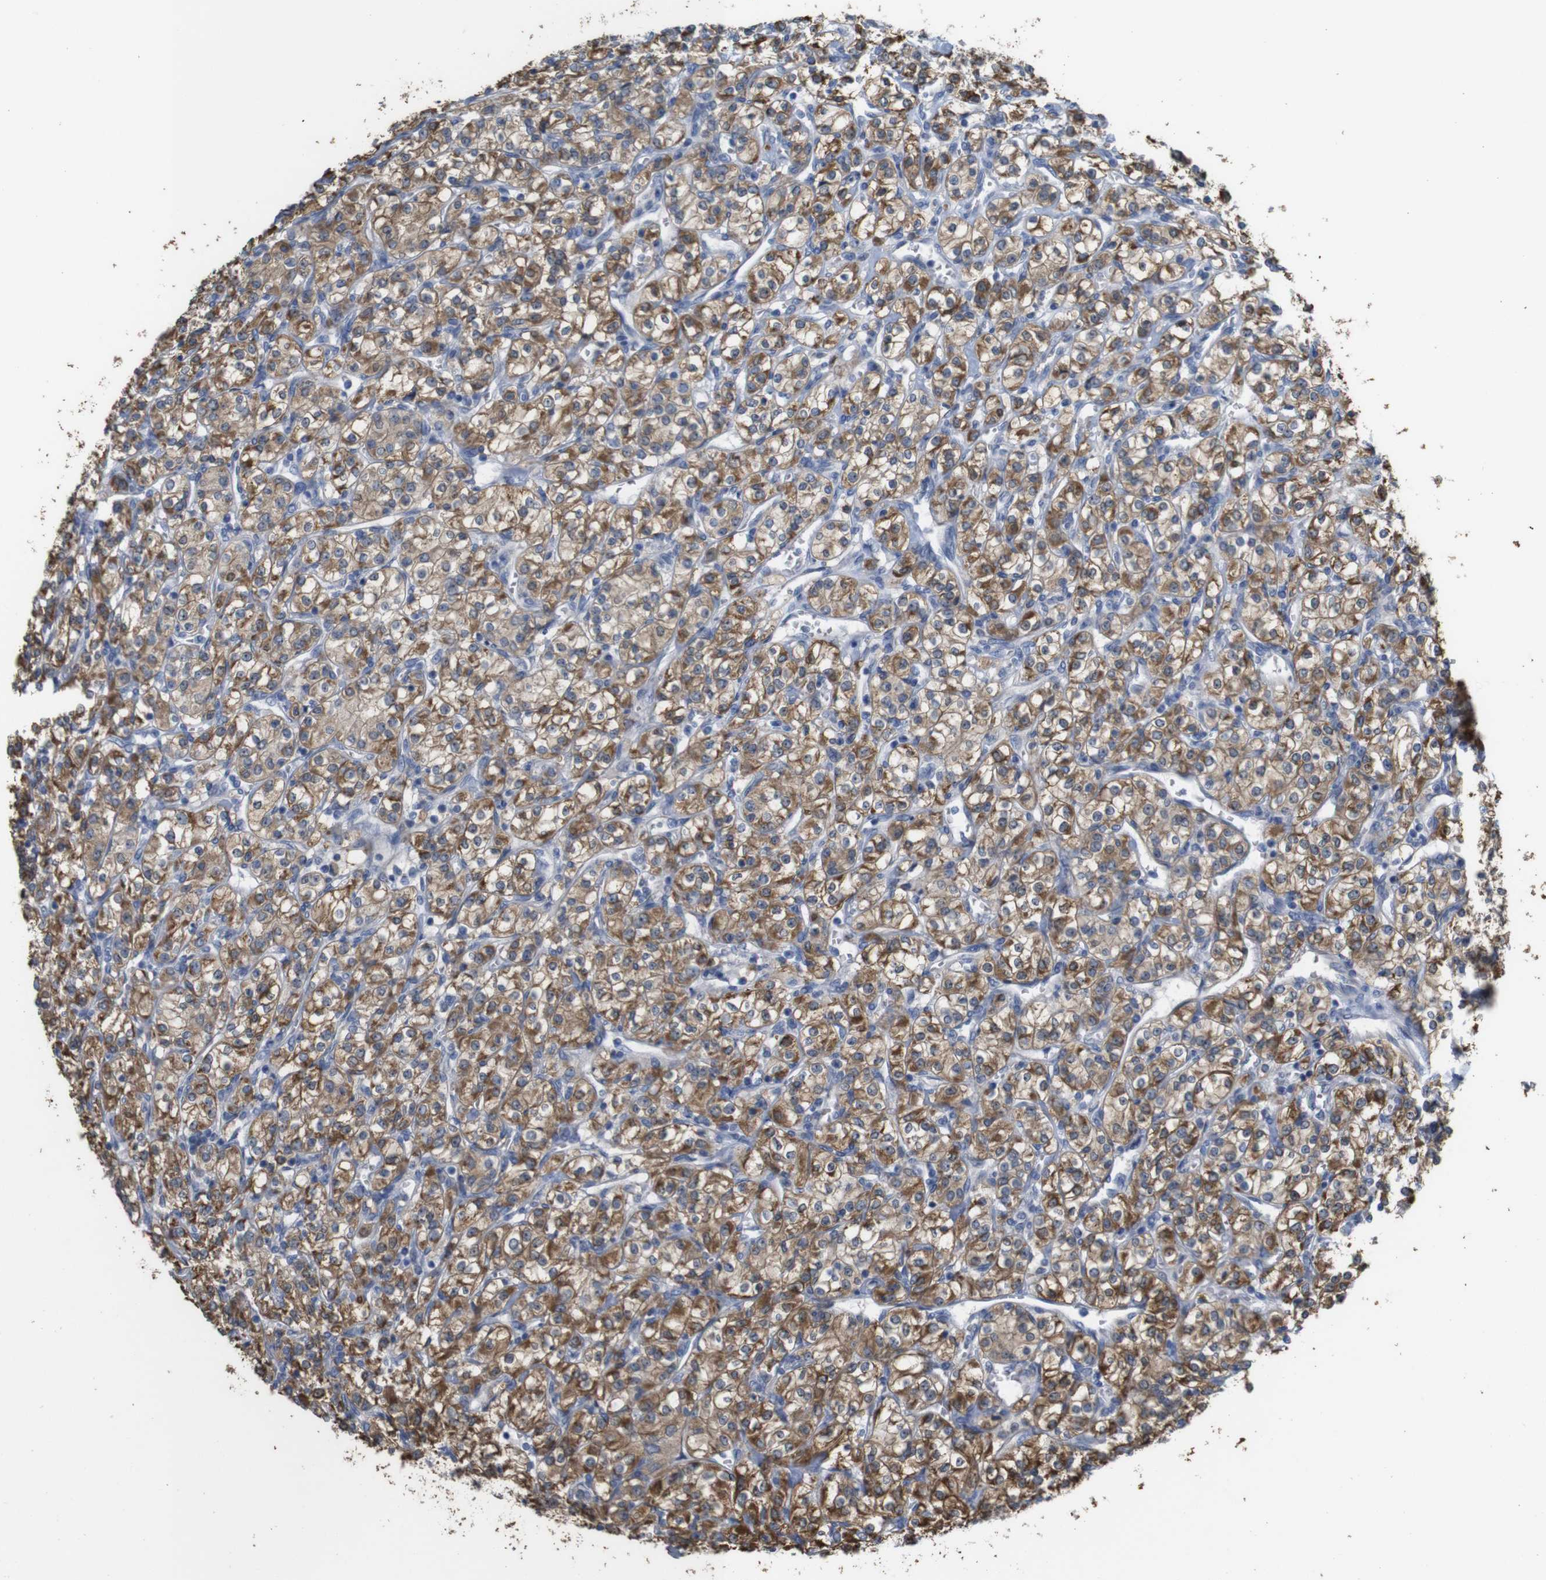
{"staining": {"intensity": "moderate", "quantity": ">75%", "location": "cytoplasmic/membranous"}, "tissue": "renal cancer", "cell_type": "Tumor cells", "image_type": "cancer", "snomed": [{"axis": "morphology", "description": "Adenocarcinoma, NOS"}, {"axis": "topography", "description": "Kidney"}], "caption": "Renal adenocarcinoma was stained to show a protein in brown. There is medium levels of moderate cytoplasmic/membranous staining in approximately >75% of tumor cells. (DAB (3,3'-diaminobenzidine) IHC, brown staining for protein, blue staining for nuclei).", "gene": "PTPRR", "patient": {"sex": "male", "age": 77}}